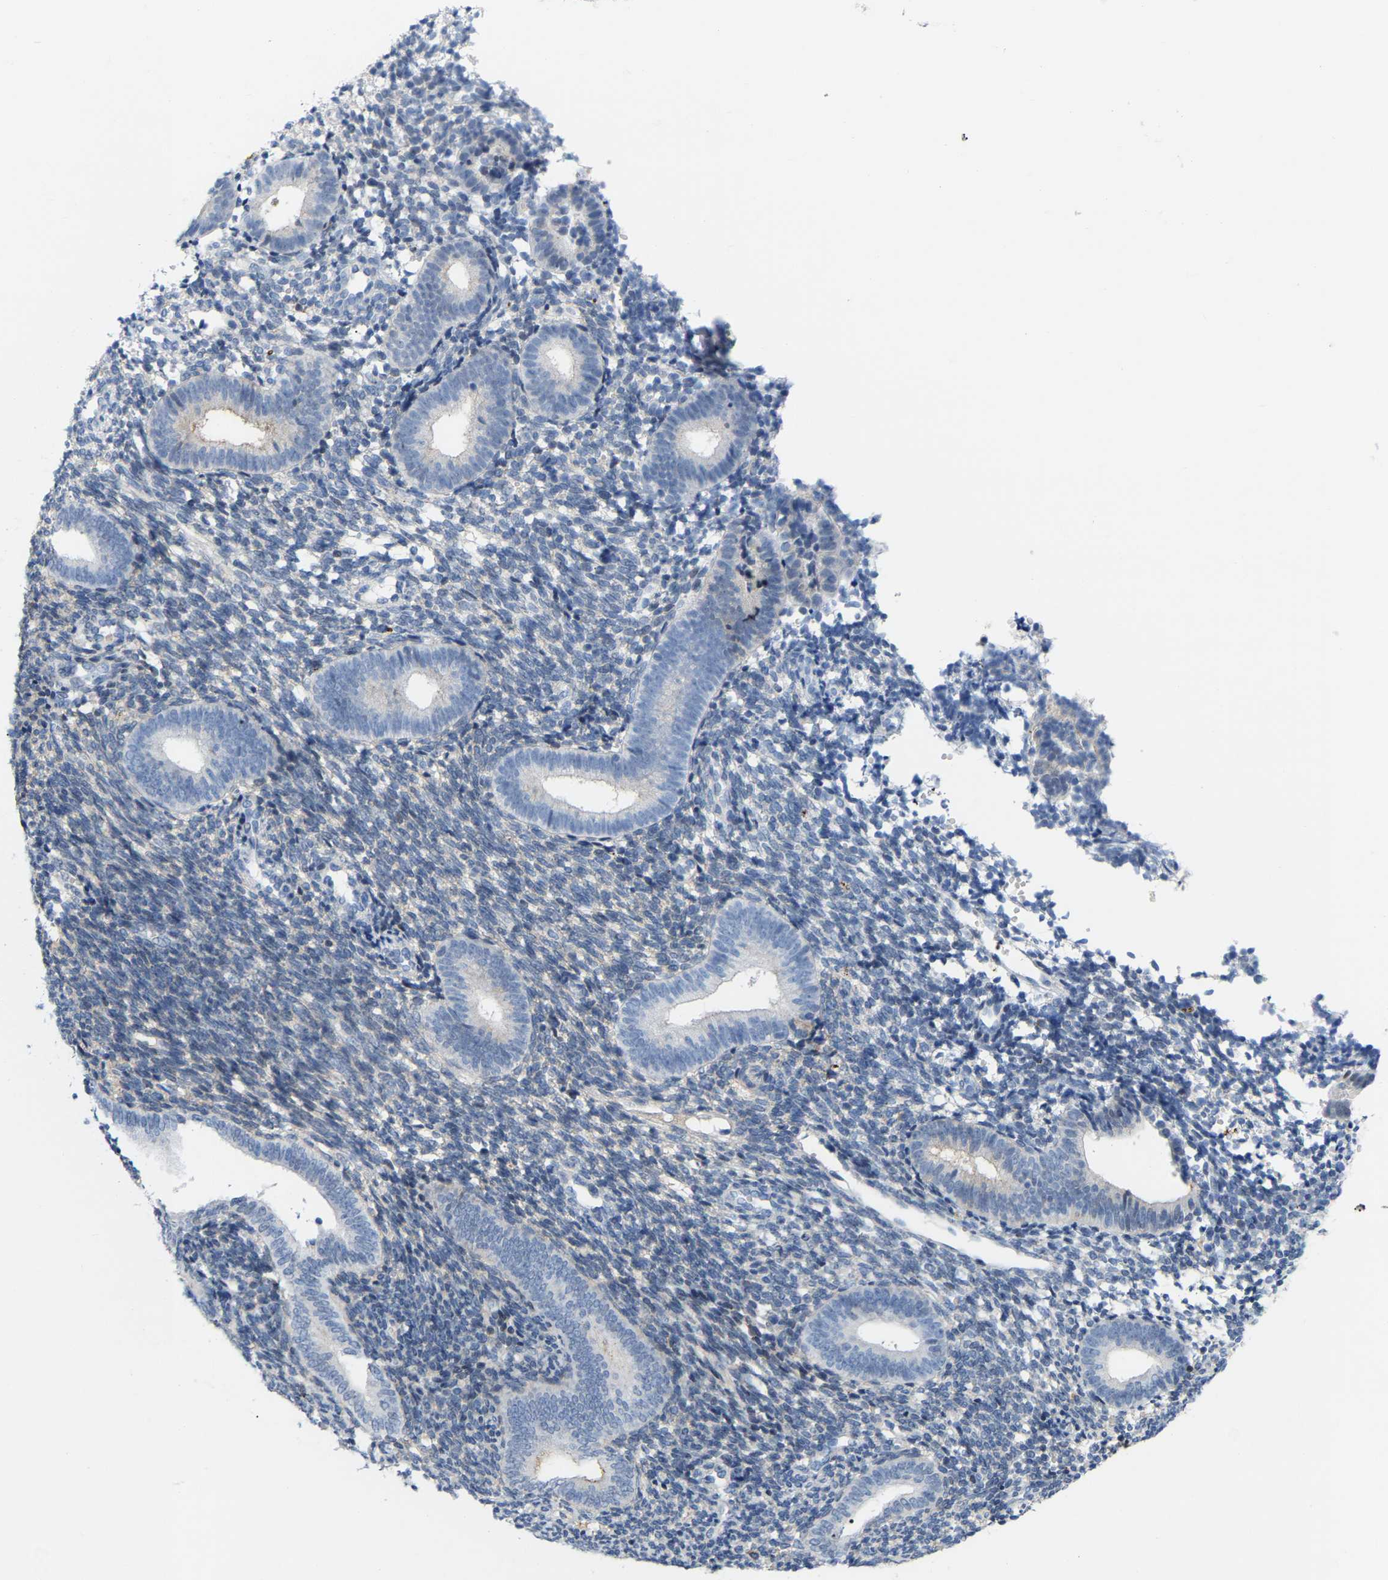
{"staining": {"intensity": "moderate", "quantity": "<25%", "location": "cytoplasmic/membranous"}, "tissue": "endometrium", "cell_type": "Cells in endometrial stroma", "image_type": "normal", "snomed": [{"axis": "morphology", "description": "Normal tissue, NOS"}, {"axis": "topography", "description": "Uterus"}, {"axis": "topography", "description": "Endometrium"}], "caption": "Immunohistochemistry (IHC) photomicrograph of benign endometrium: human endometrium stained using immunohistochemistry reveals low levels of moderate protein expression localized specifically in the cytoplasmic/membranous of cells in endometrial stroma, appearing as a cytoplasmic/membranous brown color.", "gene": "ABTB2", "patient": {"sex": "female", "age": 33}}